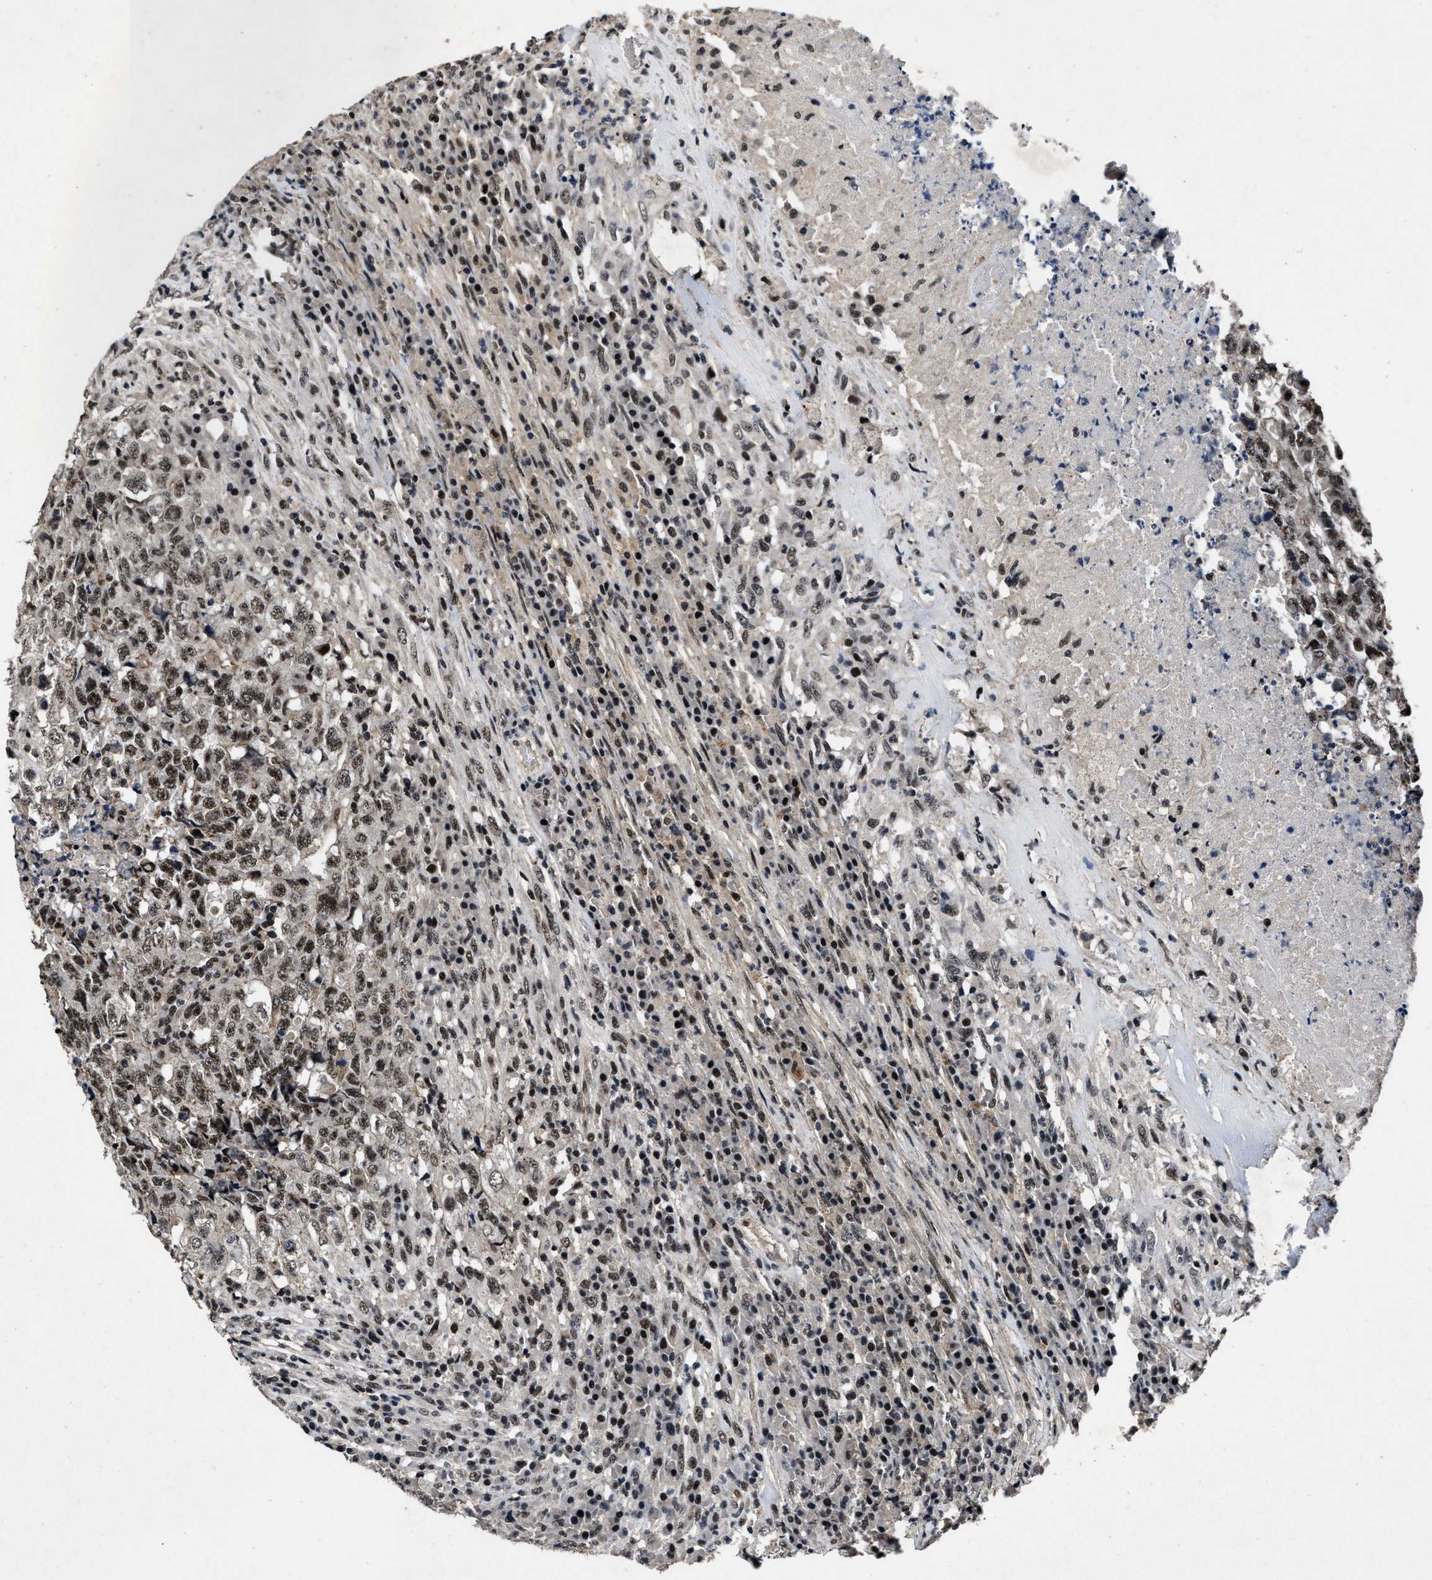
{"staining": {"intensity": "moderate", "quantity": ">75%", "location": "nuclear"}, "tissue": "testis cancer", "cell_type": "Tumor cells", "image_type": "cancer", "snomed": [{"axis": "morphology", "description": "Necrosis, NOS"}, {"axis": "morphology", "description": "Carcinoma, Embryonal, NOS"}, {"axis": "topography", "description": "Testis"}], "caption": "Tumor cells display medium levels of moderate nuclear expression in approximately >75% of cells in testis embryonal carcinoma.", "gene": "ZNF233", "patient": {"sex": "male", "age": 19}}